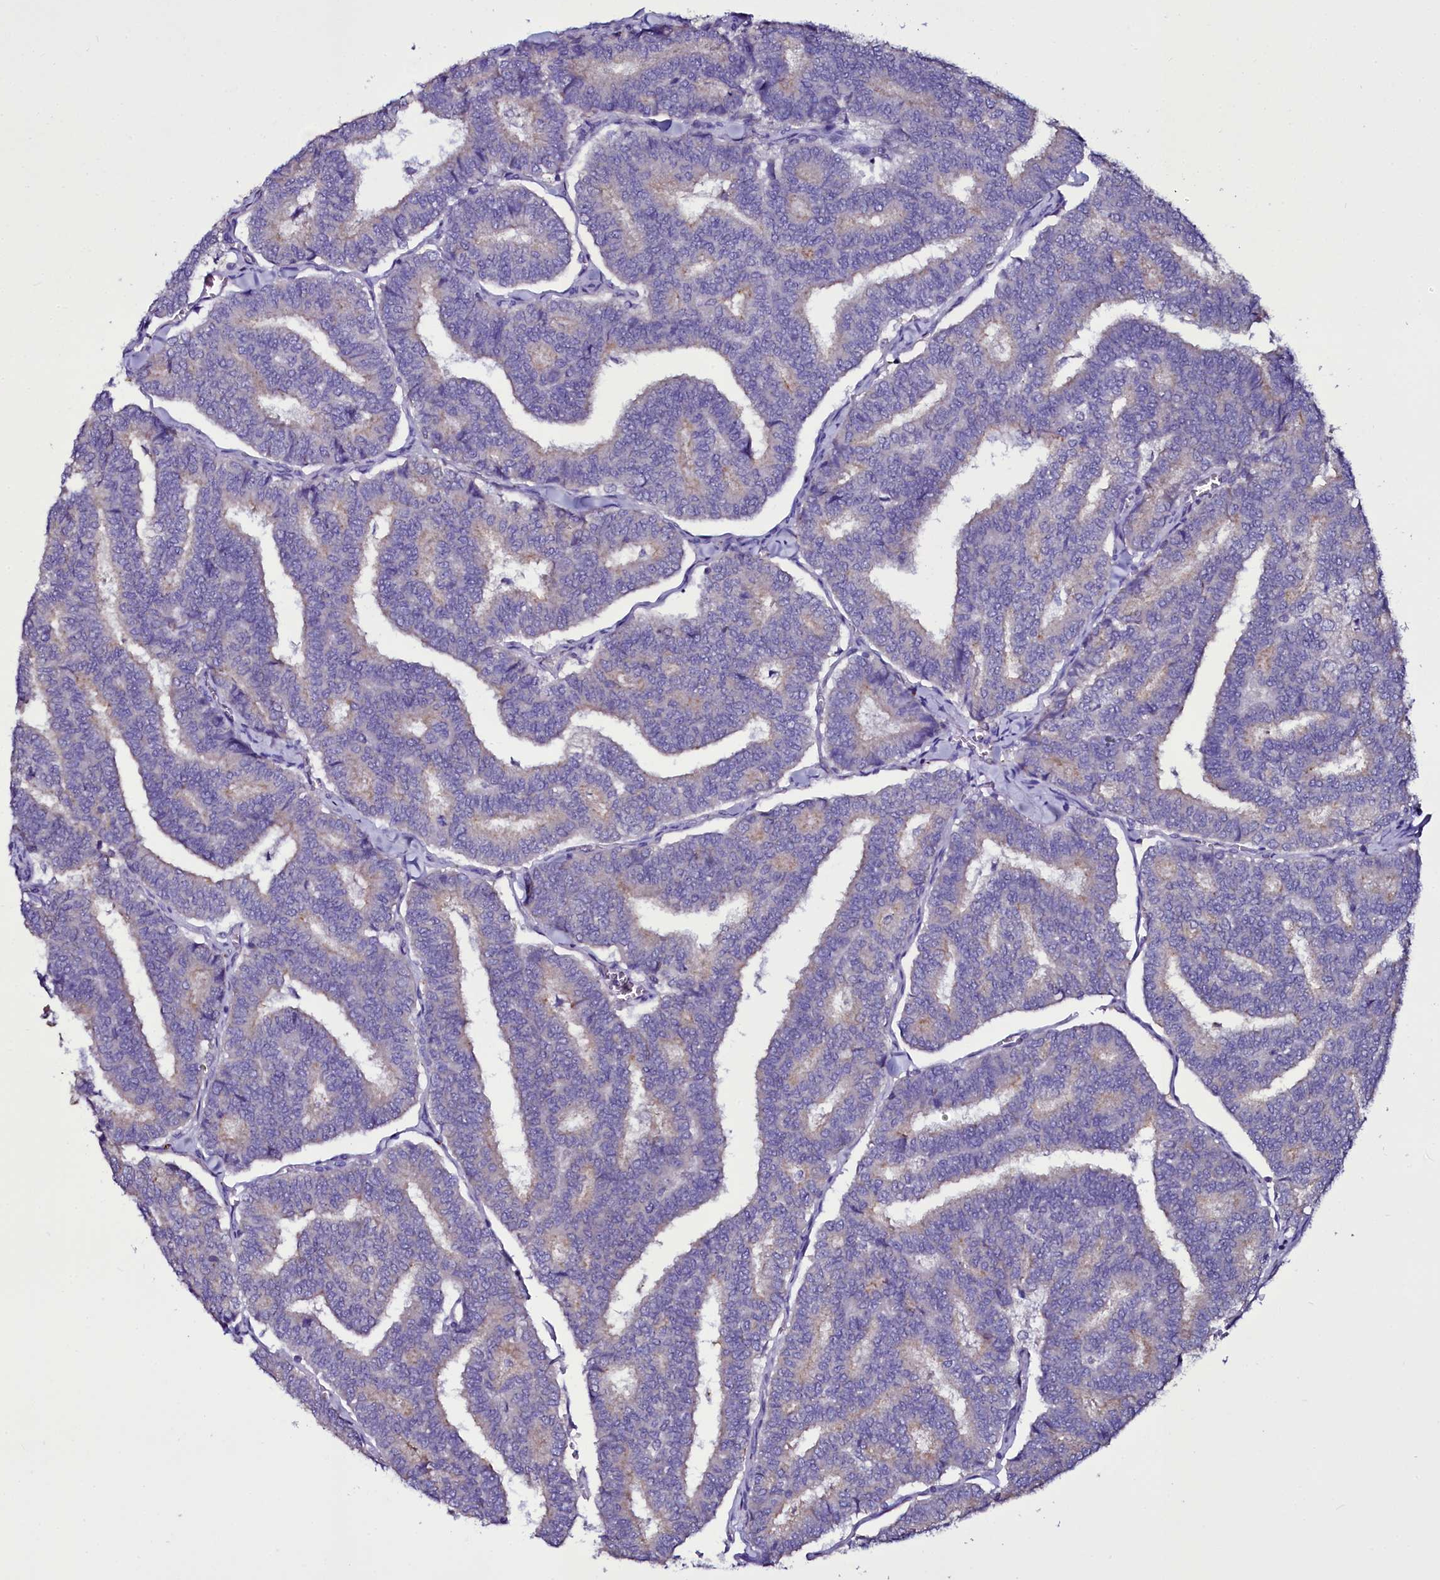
{"staining": {"intensity": "negative", "quantity": "none", "location": "none"}, "tissue": "thyroid cancer", "cell_type": "Tumor cells", "image_type": "cancer", "snomed": [{"axis": "morphology", "description": "Papillary adenocarcinoma, NOS"}, {"axis": "topography", "description": "Thyroid gland"}], "caption": "Thyroid cancer (papillary adenocarcinoma) was stained to show a protein in brown. There is no significant expression in tumor cells.", "gene": "SELENOT", "patient": {"sex": "female", "age": 35}}